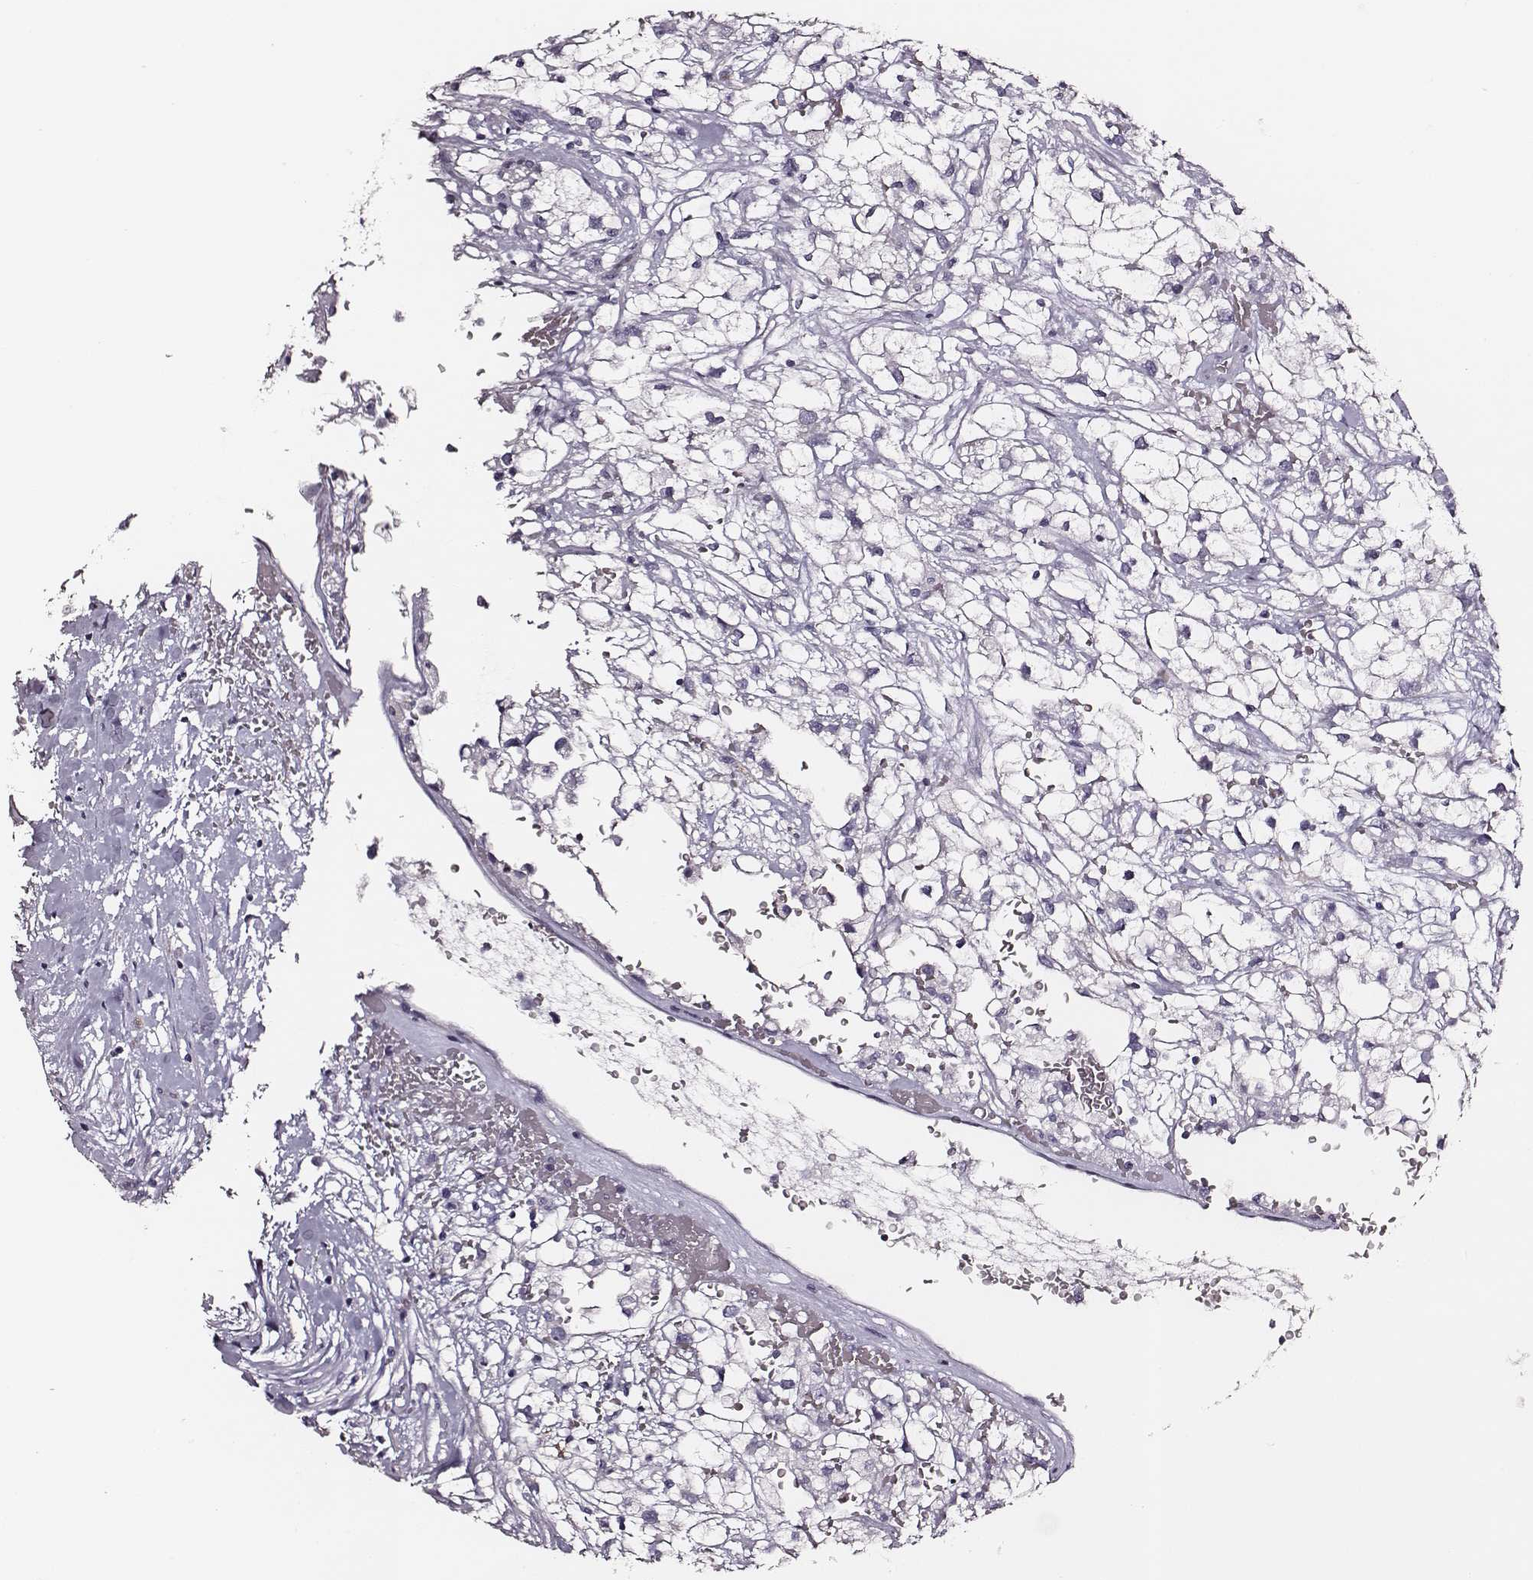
{"staining": {"intensity": "negative", "quantity": "none", "location": "none"}, "tissue": "renal cancer", "cell_type": "Tumor cells", "image_type": "cancer", "snomed": [{"axis": "morphology", "description": "Adenocarcinoma, NOS"}, {"axis": "topography", "description": "Kidney"}], "caption": "Renal adenocarcinoma was stained to show a protein in brown. There is no significant positivity in tumor cells.", "gene": "DPEP1", "patient": {"sex": "male", "age": 59}}